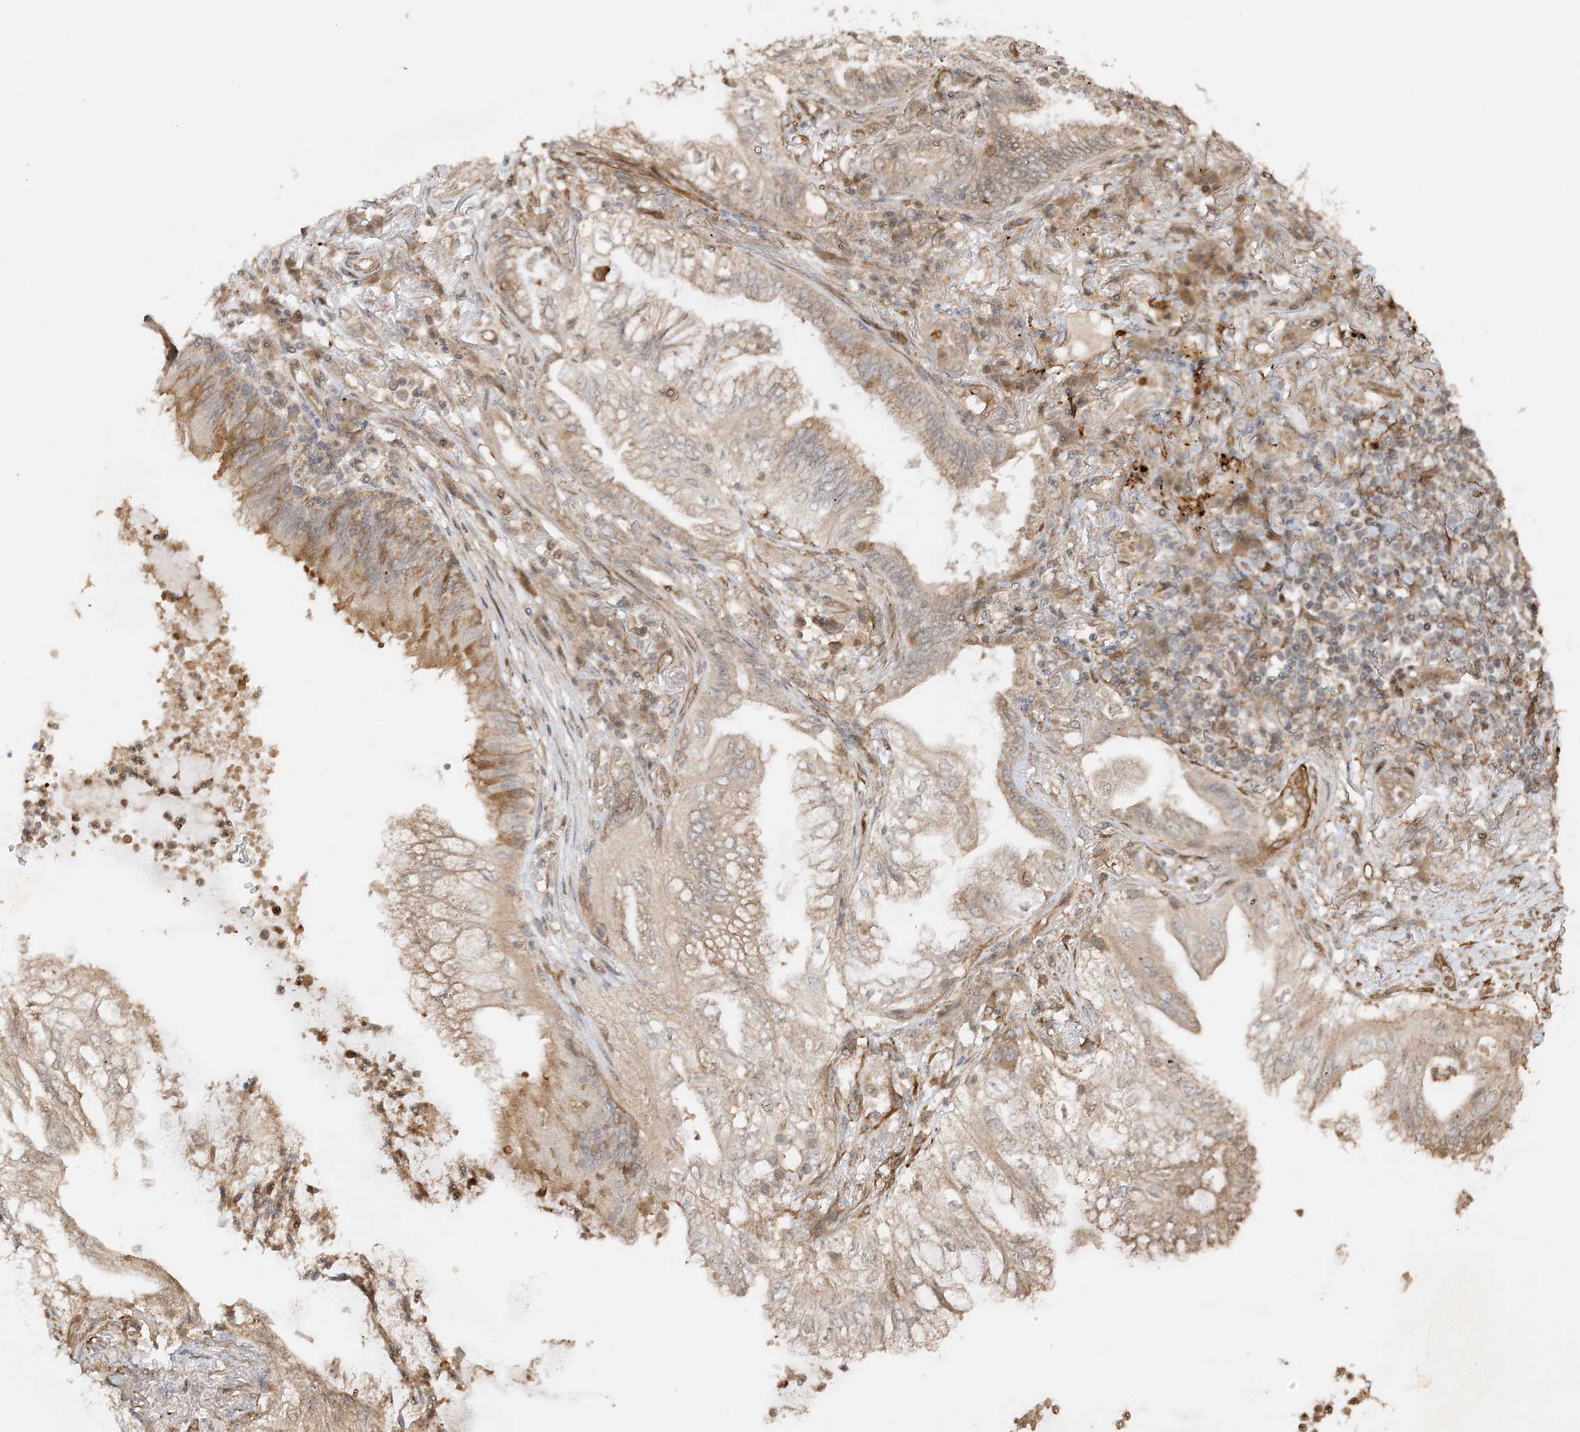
{"staining": {"intensity": "weak", "quantity": ">75%", "location": "cytoplasmic/membranous"}, "tissue": "lung cancer", "cell_type": "Tumor cells", "image_type": "cancer", "snomed": [{"axis": "morphology", "description": "Adenocarcinoma, NOS"}, {"axis": "topography", "description": "Lung"}], "caption": "Brown immunohistochemical staining in human lung adenocarcinoma displays weak cytoplasmic/membranous positivity in about >75% of tumor cells. Nuclei are stained in blue.", "gene": "ZBTB41", "patient": {"sex": "female", "age": 70}}